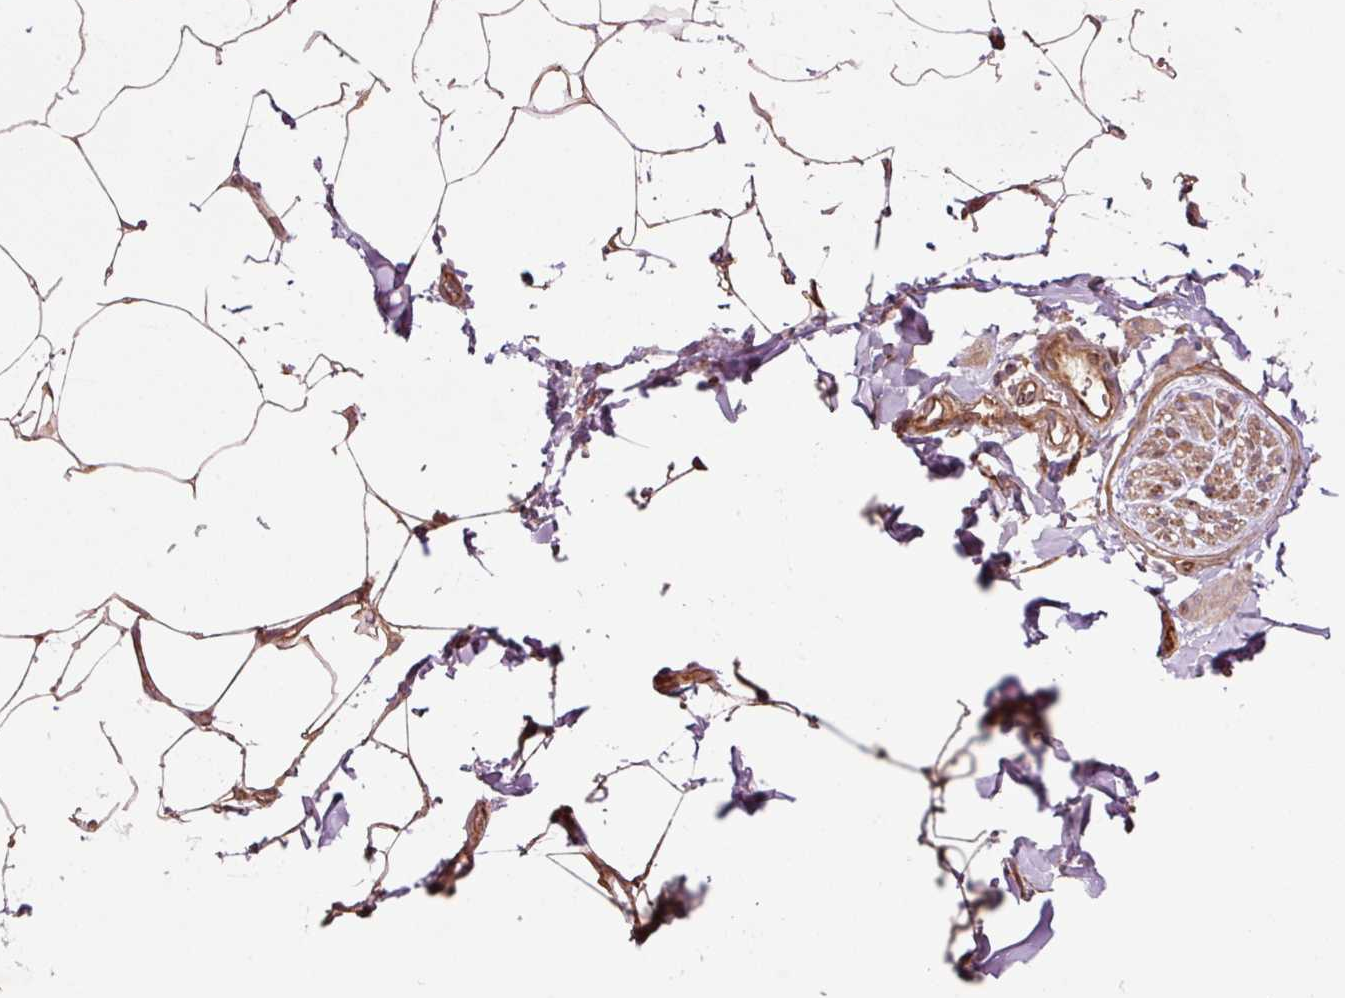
{"staining": {"intensity": "moderate", "quantity": ">75%", "location": "cytoplasmic/membranous"}, "tissue": "adipose tissue", "cell_type": "Adipocytes", "image_type": "normal", "snomed": [{"axis": "morphology", "description": "Normal tissue, NOS"}, {"axis": "topography", "description": "Vascular tissue"}, {"axis": "topography", "description": "Peripheral nerve tissue"}], "caption": "Adipose tissue stained for a protein demonstrates moderate cytoplasmic/membranous positivity in adipocytes. The staining was performed using DAB to visualize the protein expression in brown, while the nuclei were stained in blue with hematoxylin (Magnification: 20x).", "gene": "OXER1", "patient": {"sex": "male", "age": 41}}